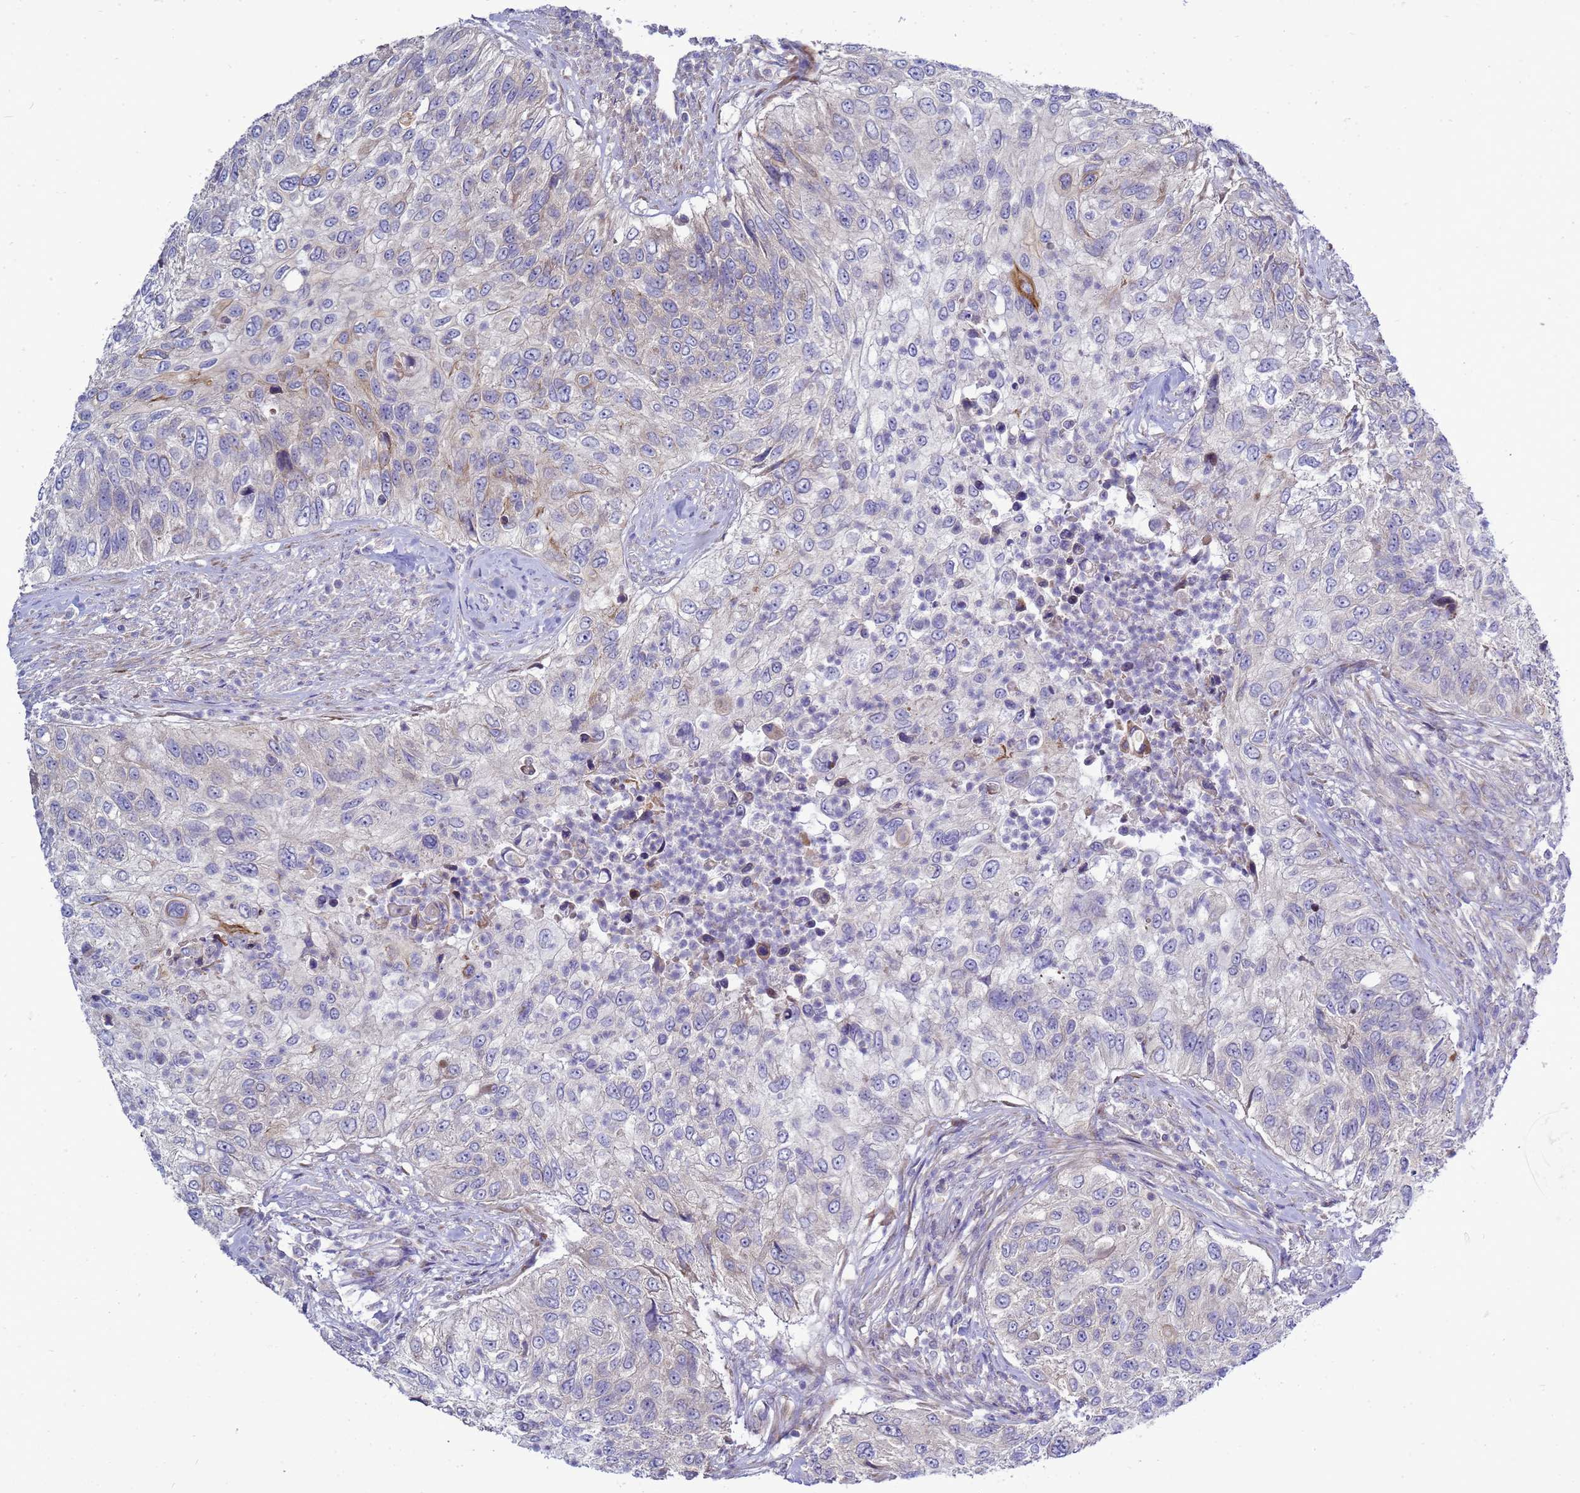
{"staining": {"intensity": "negative", "quantity": "none", "location": "none"}, "tissue": "urothelial cancer", "cell_type": "Tumor cells", "image_type": "cancer", "snomed": [{"axis": "morphology", "description": "Urothelial carcinoma, High grade"}, {"axis": "topography", "description": "Urinary bladder"}], "caption": "This is a photomicrograph of immunohistochemistry staining of urothelial carcinoma (high-grade), which shows no expression in tumor cells.", "gene": "MON1B", "patient": {"sex": "female", "age": 60}}